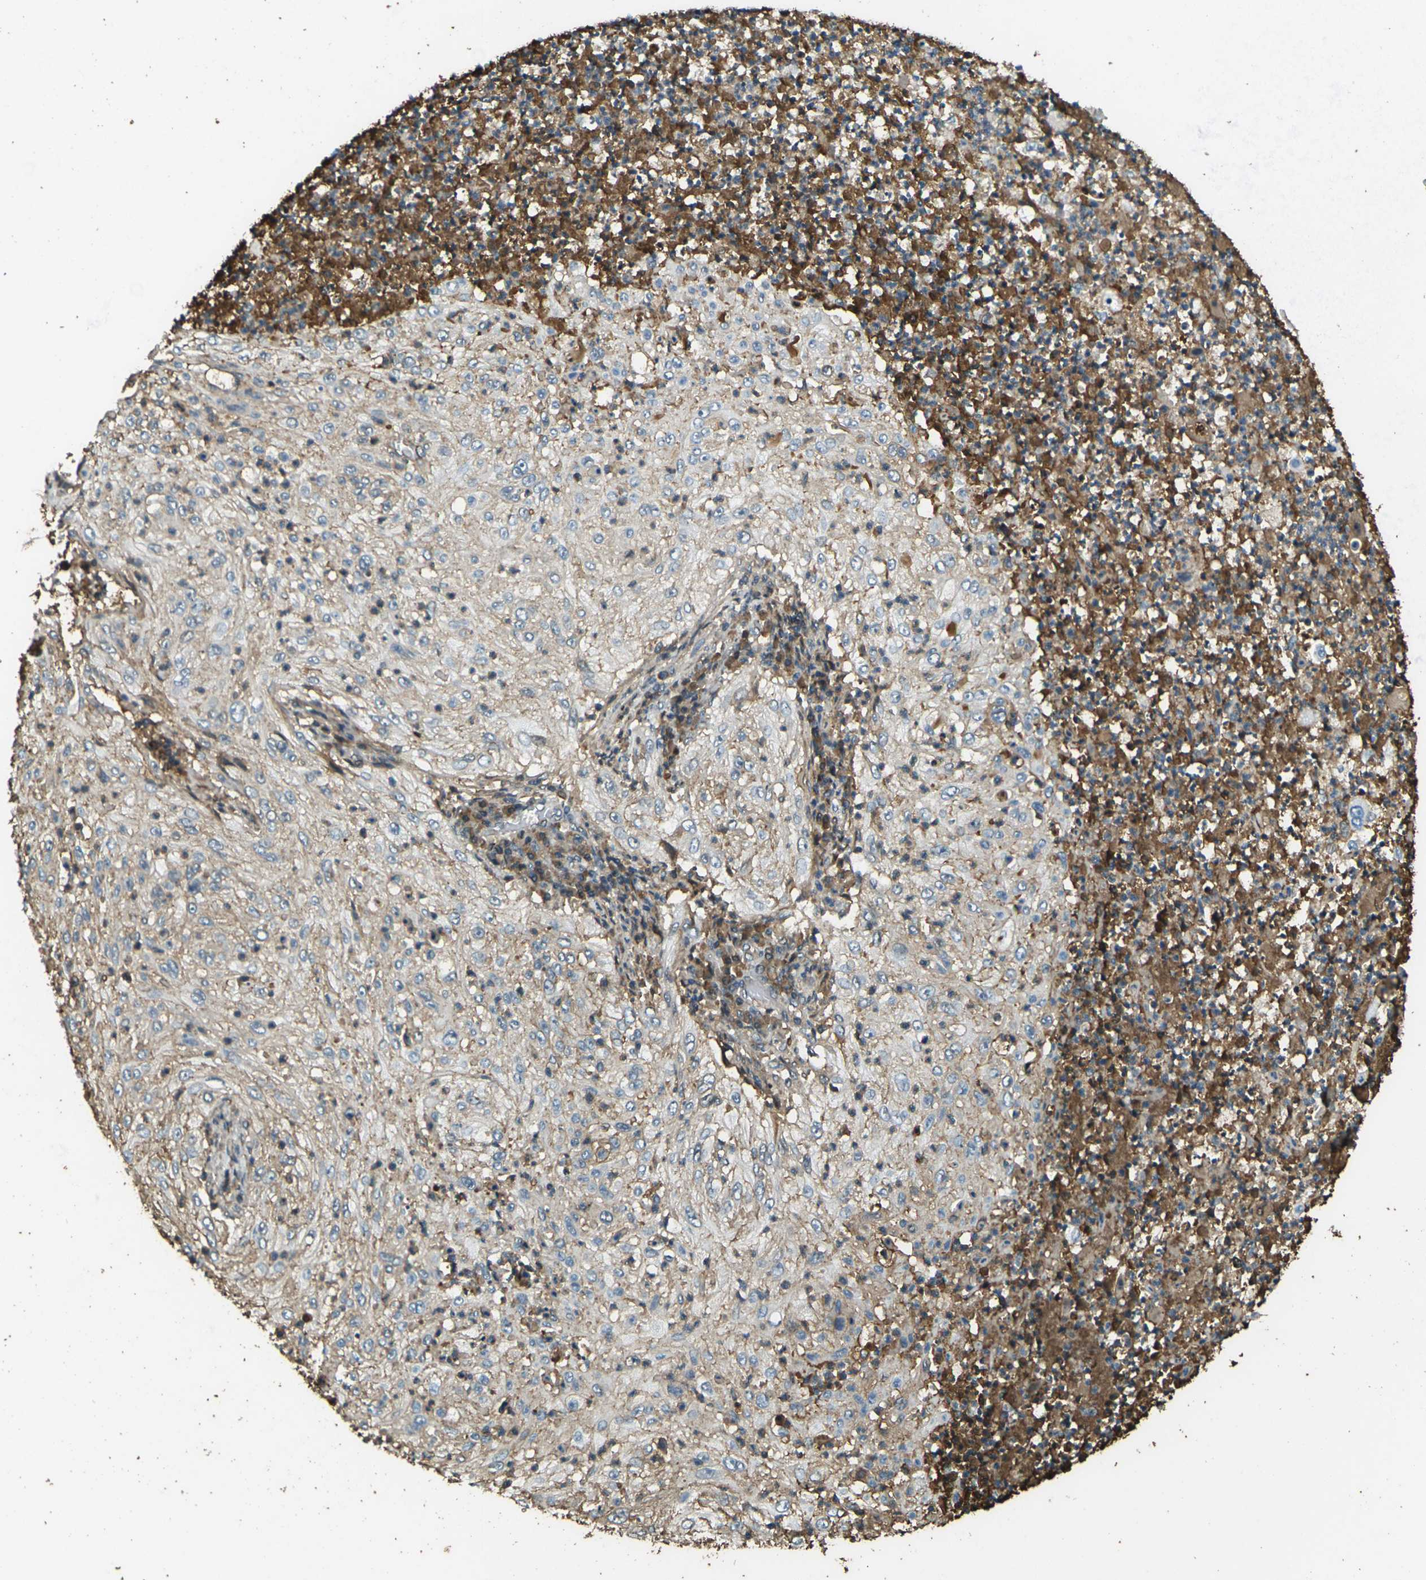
{"staining": {"intensity": "moderate", "quantity": ">75%", "location": "cytoplasmic/membranous,nuclear"}, "tissue": "lung cancer", "cell_type": "Tumor cells", "image_type": "cancer", "snomed": [{"axis": "morphology", "description": "Inflammation, NOS"}, {"axis": "morphology", "description": "Squamous cell carcinoma, NOS"}, {"axis": "topography", "description": "Lymph node"}, {"axis": "topography", "description": "Soft tissue"}, {"axis": "topography", "description": "Lung"}], "caption": "Protein staining reveals moderate cytoplasmic/membranous and nuclear staining in approximately >75% of tumor cells in lung cancer (squamous cell carcinoma). The protein is shown in brown color, while the nuclei are stained blue.", "gene": "CYP1B1", "patient": {"sex": "male", "age": 66}}